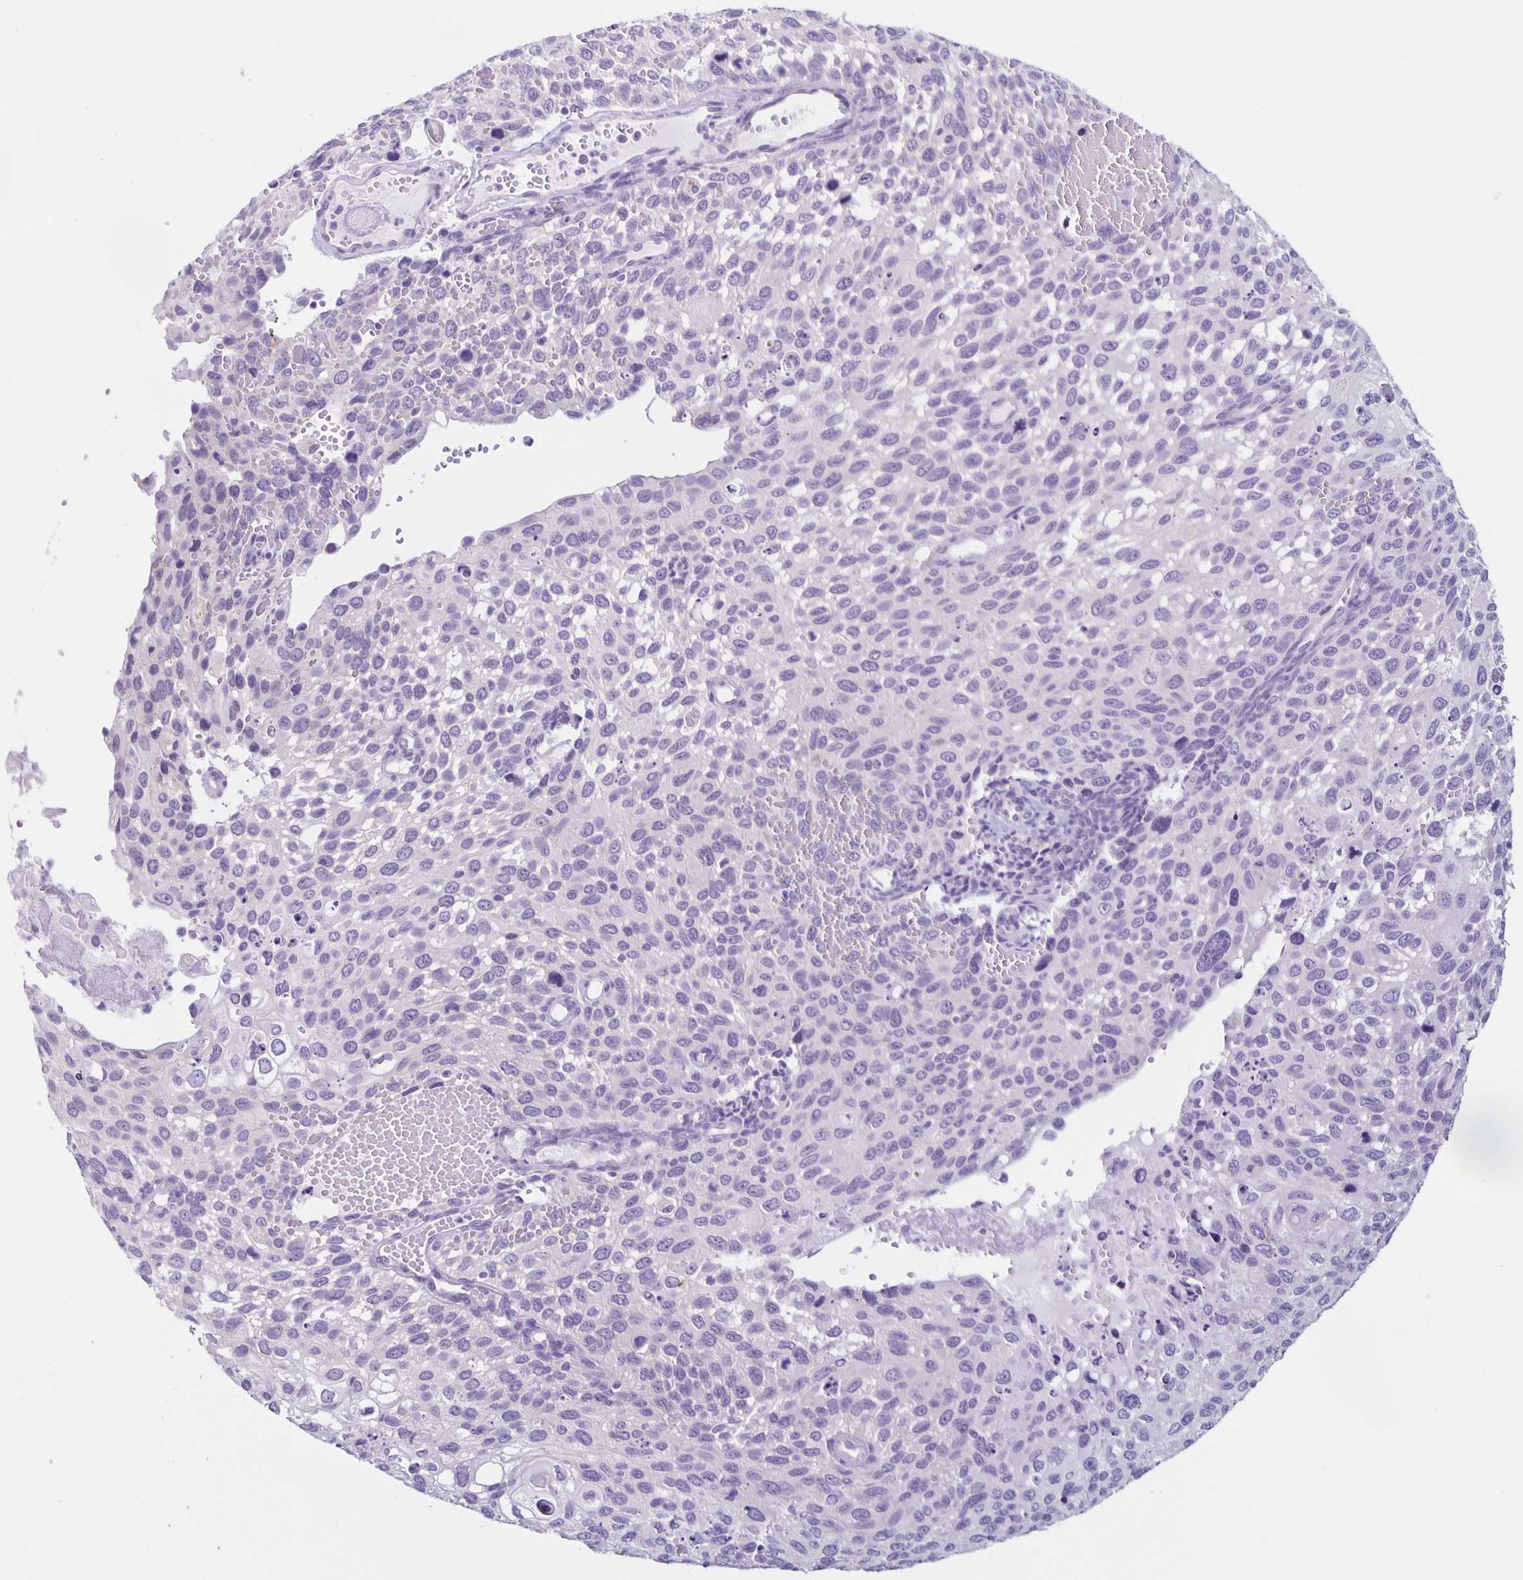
{"staining": {"intensity": "negative", "quantity": "none", "location": "none"}, "tissue": "cervical cancer", "cell_type": "Tumor cells", "image_type": "cancer", "snomed": [{"axis": "morphology", "description": "Squamous cell carcinoma, NOS"}, {"axis": "topography", "description": "Cervix"}], "caption": "Cervical cancer stained for a protein using IHC reveals no positivity tumor cells.", "gene": "SLC12A3", "patient": {"sex": "female", "age": 70}}